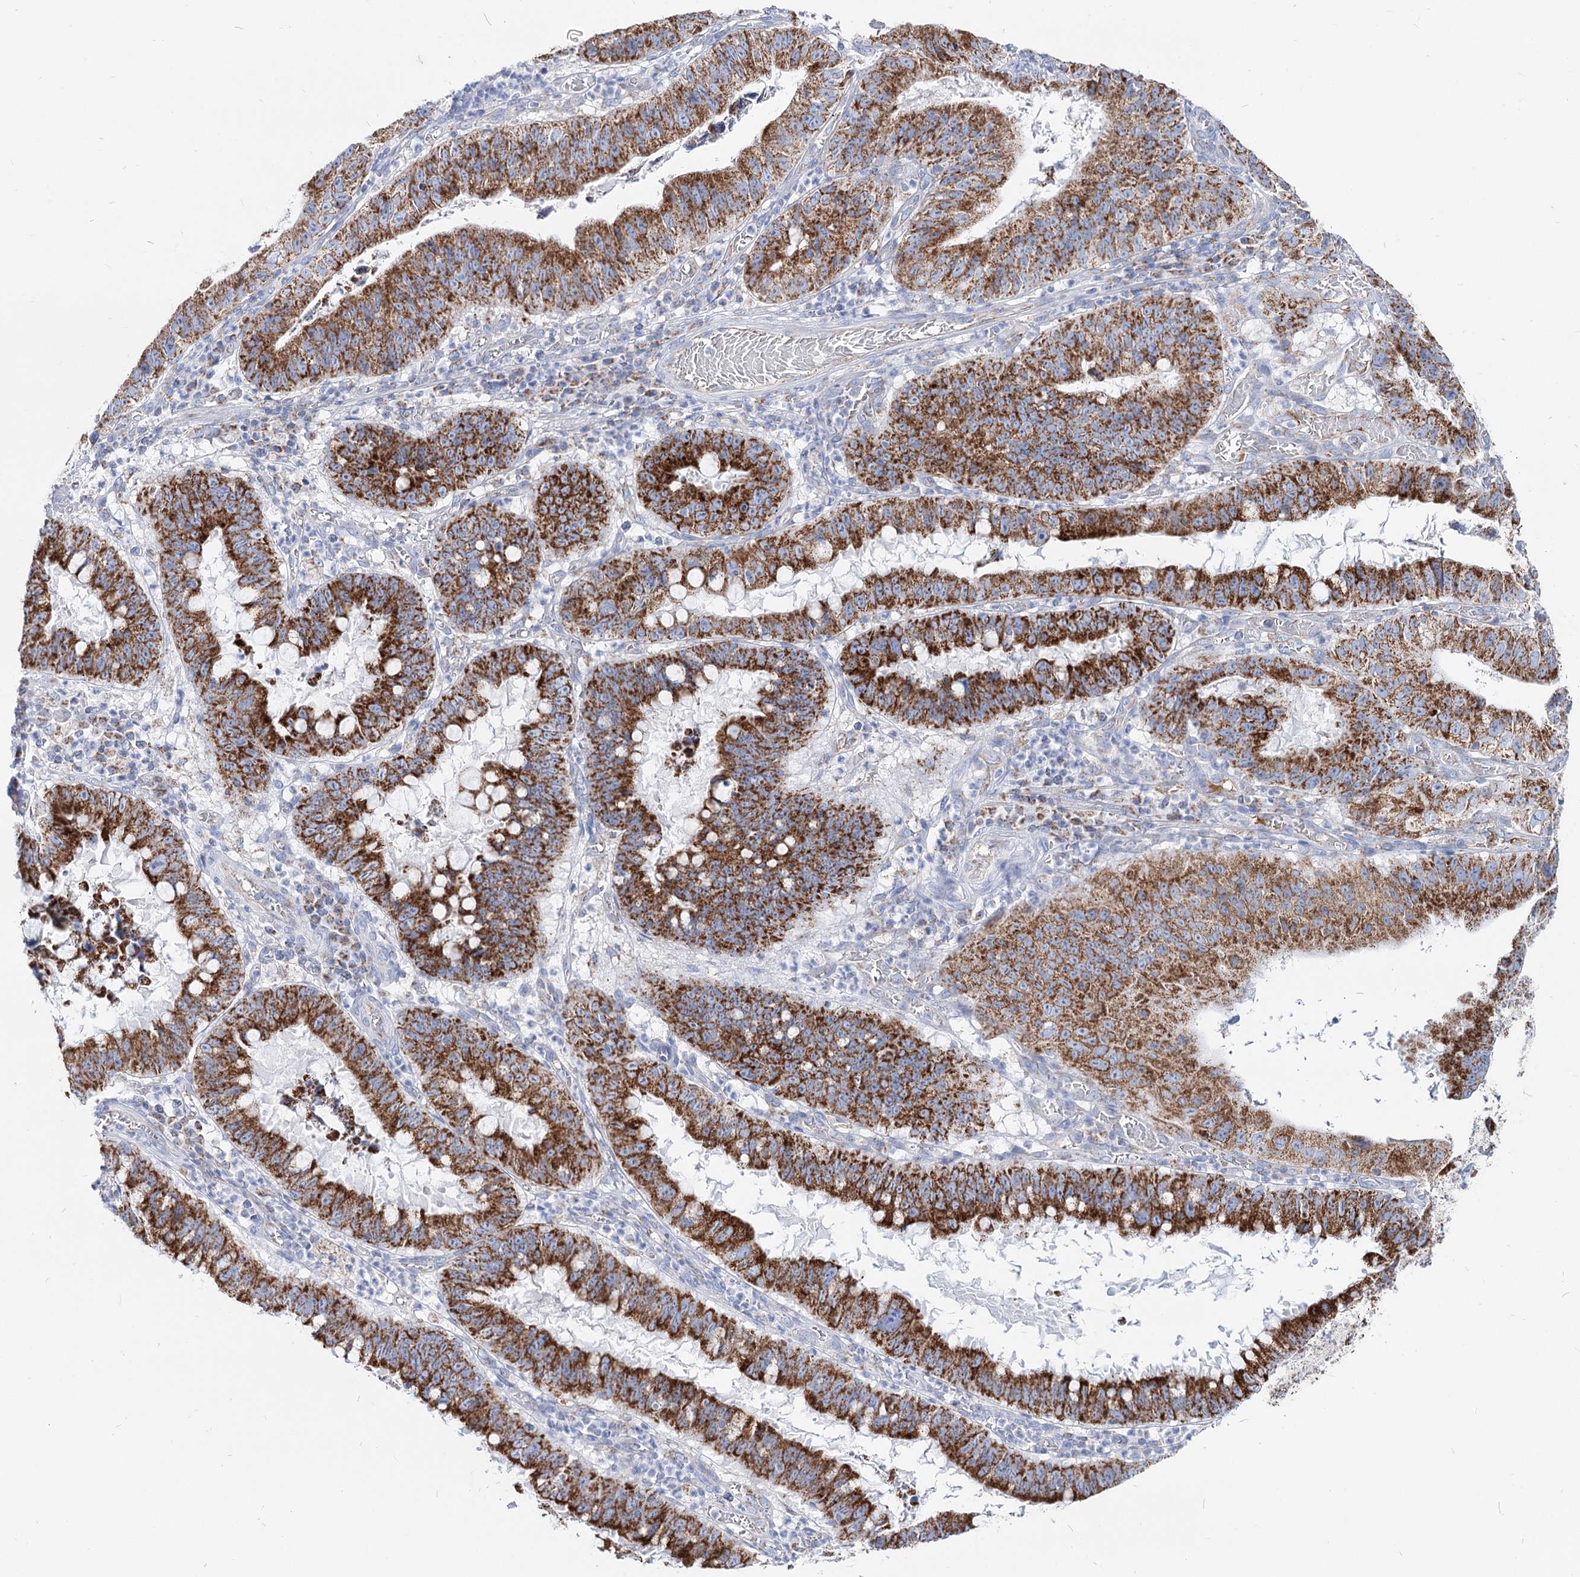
{"staining": {"intensity": "strong", "quantity": ">75%", "location": "cytoplasmic/membranous"}, "tissue": "stomach cancer", "cell_type": "Tumor cells", "image_type": "cancer", "snomed": [{"axis": "morphology", "description": "Adenocarcinoma, NOS"}, {"axis": "topography", "description": "Stomach"}], "caption": "A high amount of strong cytoplasmic/membranous expression is identified in approximately >75% of tumor cells in stomach cancer (adenocarcinoma) tissue.", "gene": "MCCC2", "patient": {"sex": "male", "age": 59}}